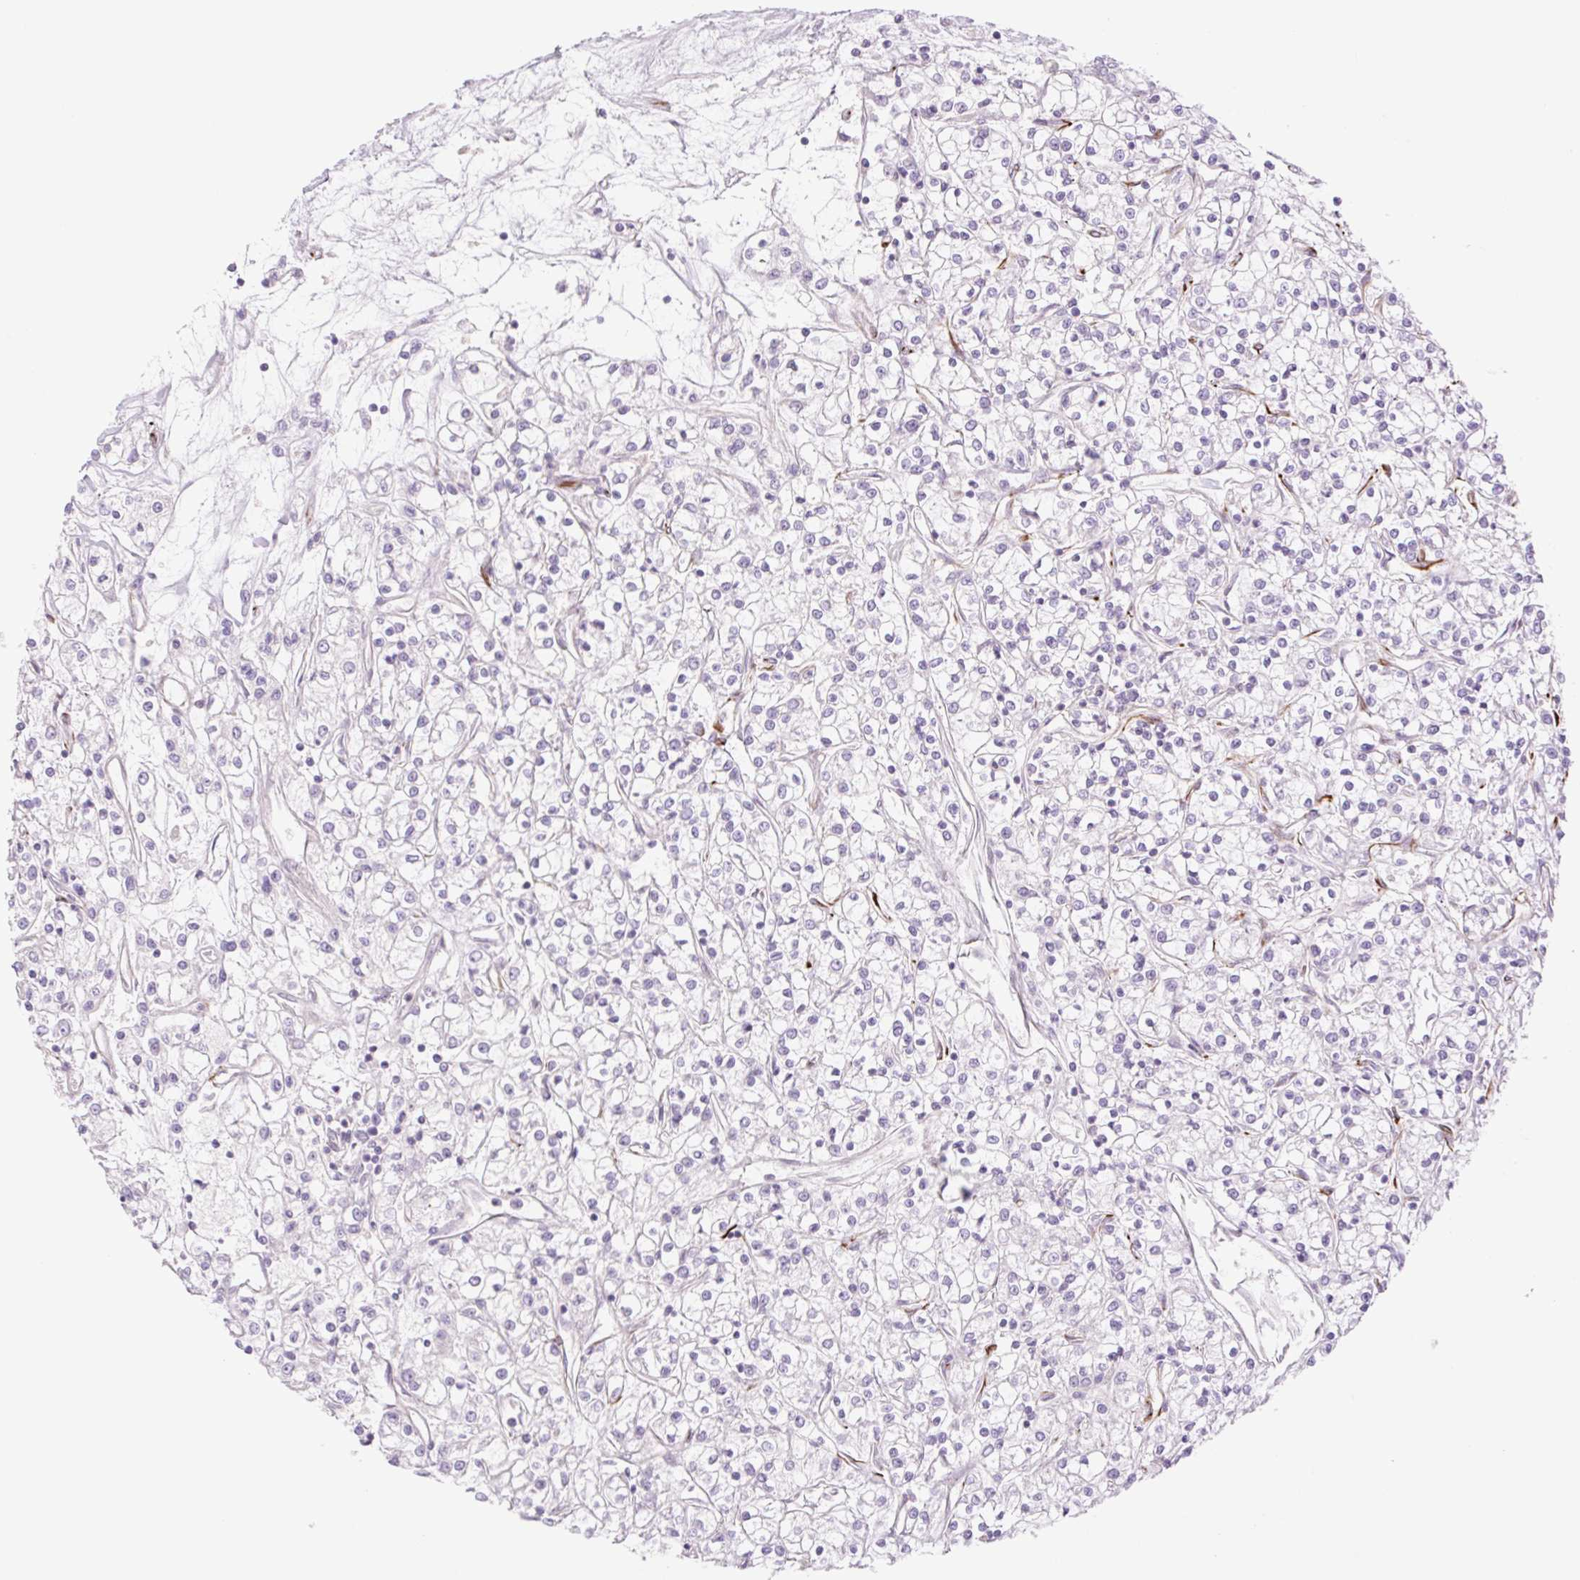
{"staining": {"intensity": "negative", "quantity": "none", "location": "none"}, "tissue": "renal cancer", "cell_type": "Tumor cells", "image_type": "cancer", "snomed": [{"axis": "morphology", "description": "Adenocarcinoma, NOS"}, {"axis": "topography", "description": "Kidney"}], "caption": "The histopathology image demonstrates no significant staining in tumor cells of renal cancer (adenocarcinoma).", "gene": "ZFYVE21", "patient": {"sex": "female", "age": 59}}